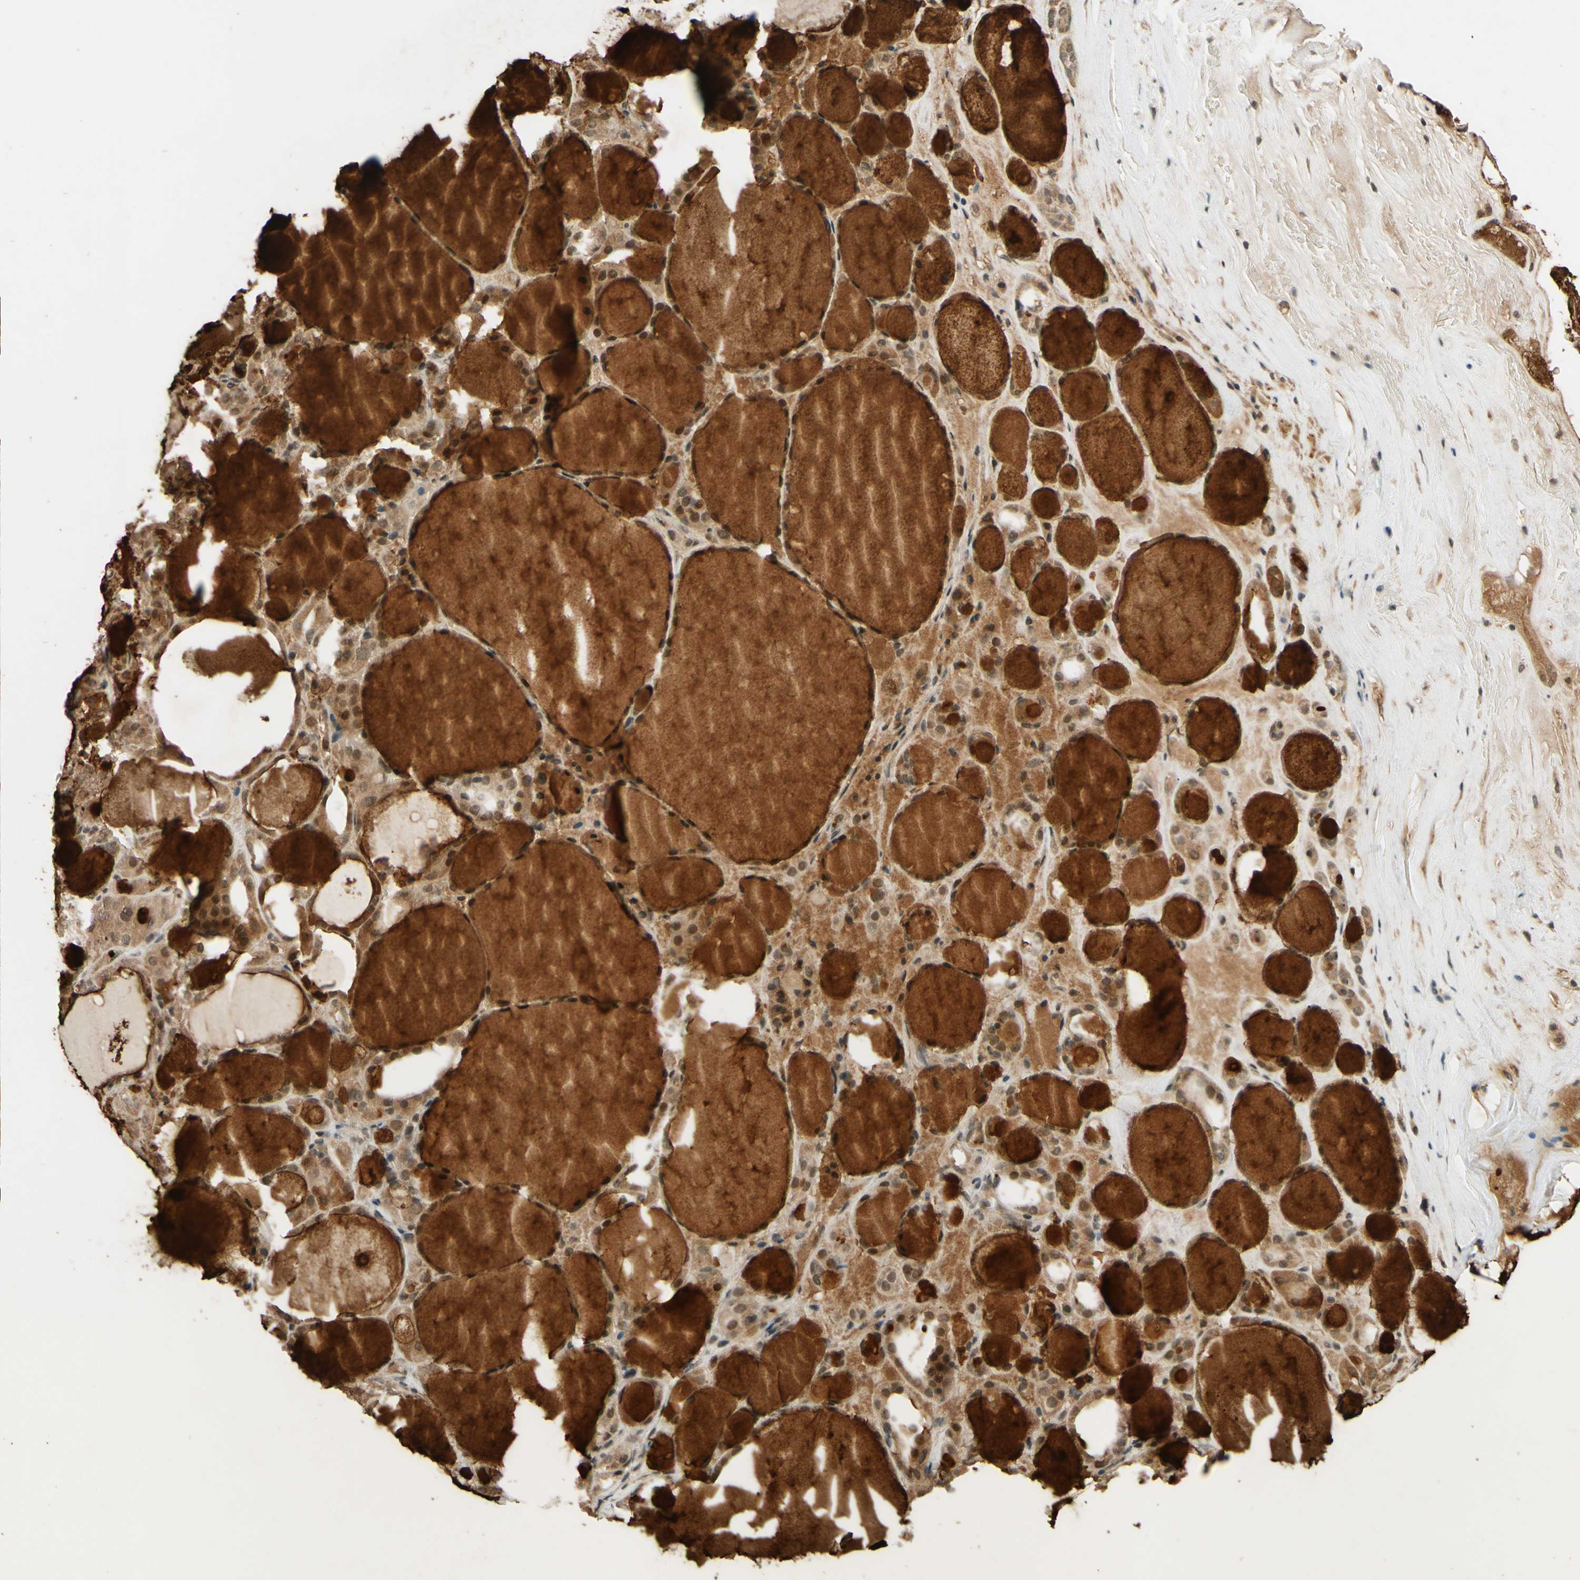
{"staining": {"intensity": "moderate", "quantity": ">75%", "location": "cytoplasmic/membranous,nuclear"}, "tissue": "thyroid gland", "cell_type": "Glandular cells", "image_type": "normal", "snomed": [{"axis": "morphology", "description": "Normal tissue, NOS"}, {"axis": "morphology", "description": "Carcinoma, NOS"}, {"axis": "topography", "description": "Thyroid gland"}], "caption": "This micrograph displays immunohistochemistry (IHC) staining of unremarkable human thyroid gland, with medium moderate cytoplasmic/membranous,nuclear staining in approximately >75% of glandular cells.", "gene": "SMARCB1", "patient": {"sex": "female", "age": 86}}